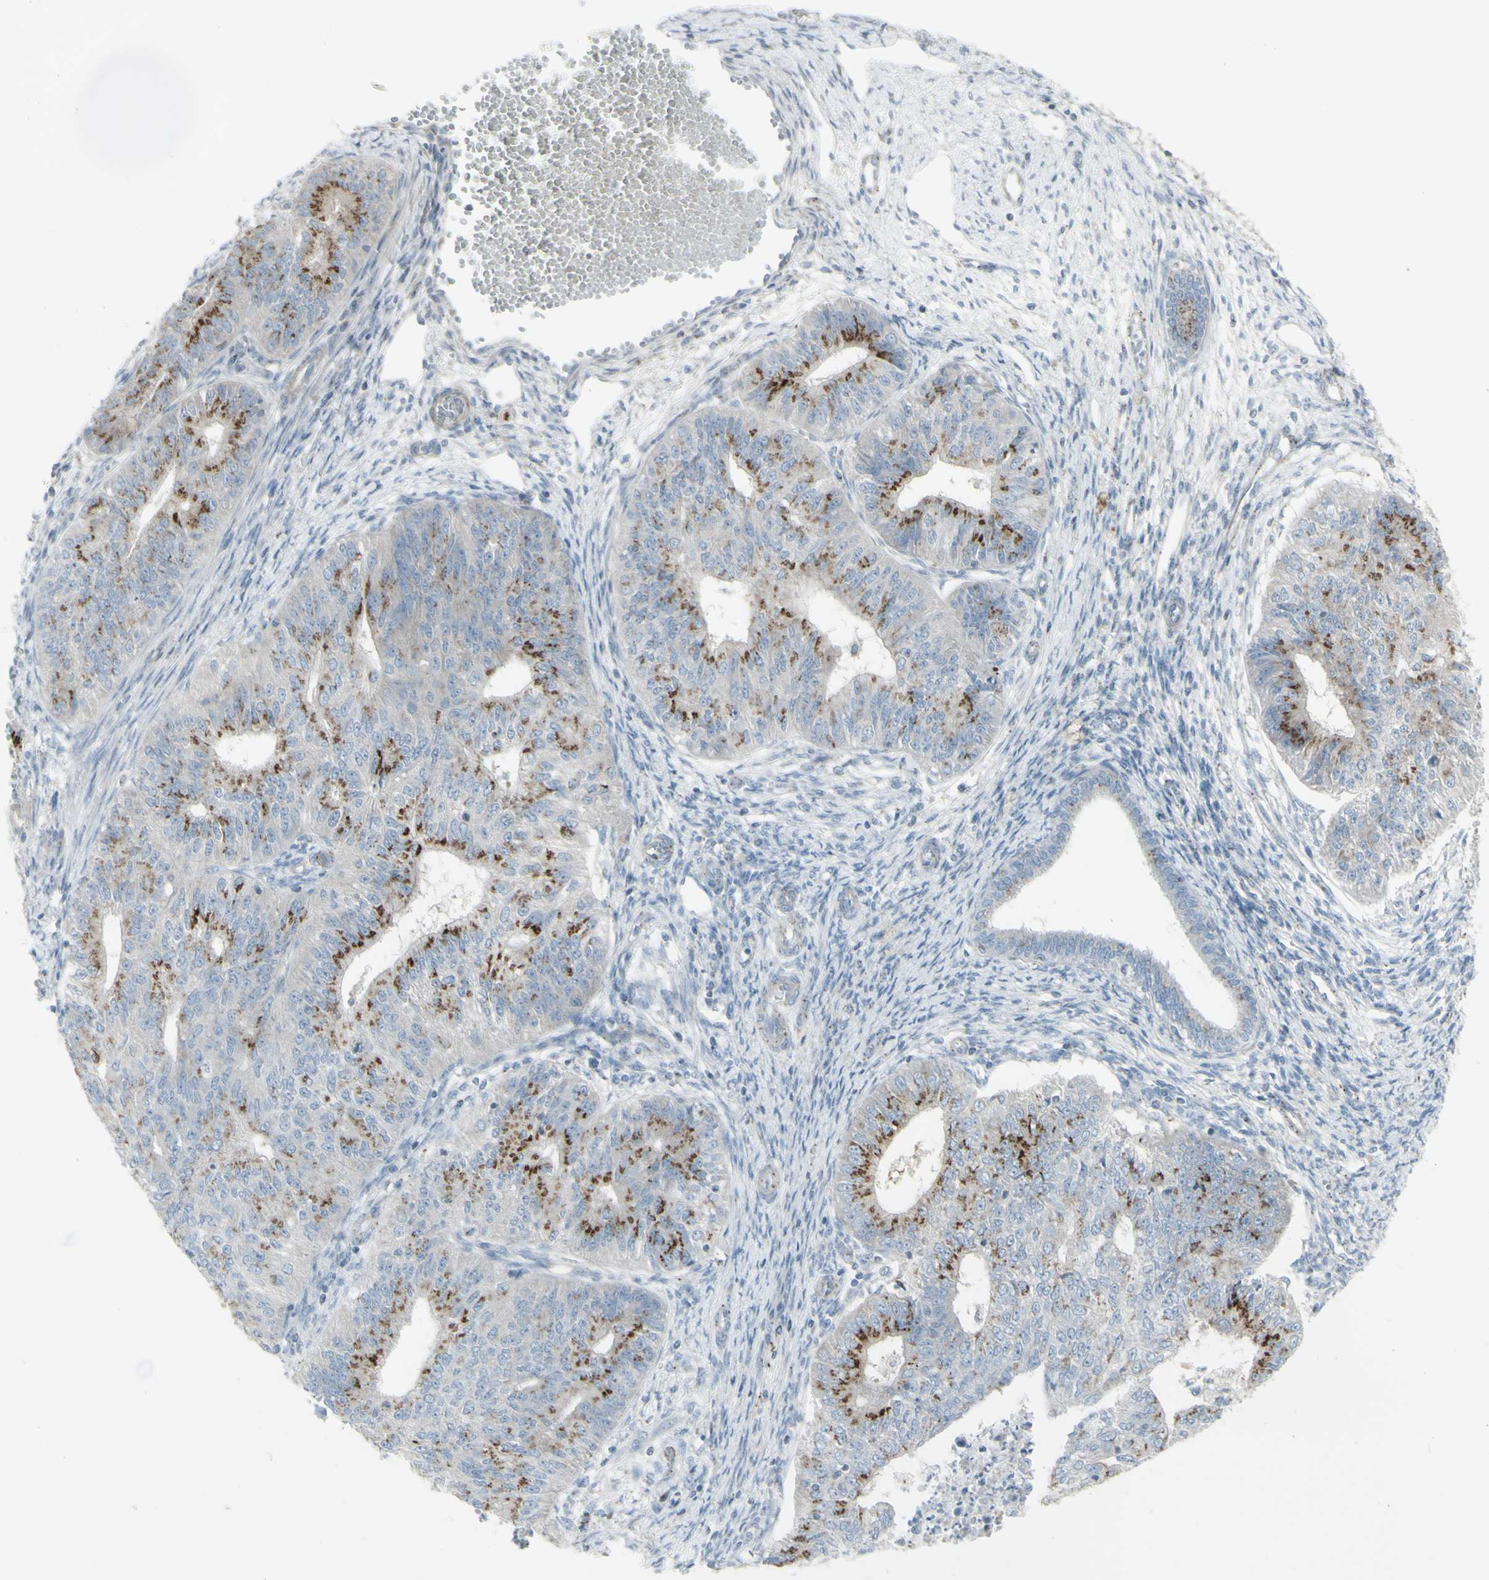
{"staining": {"intensity": "moderate", "quantity": "25%-75%", "location": "cytoplasmic/membranous"}, "tissue": "endometrial cancer", "cell_type": "Tumor cells", "image_type": "cancer", "snomed": [{"axis": "morphology", "description": "Adenocarcinoma, NOS"}, {"axis": "topography", "description": "Endometrium"}], "caption": "Human endometrial cancer stained for a protein (brown) reveals moderate cytoplasmic/membranous positive staining in about 25%-75% of tumor cells.", "gene": "GALNT6", "patient": {"sex": "female", "age": 32}}